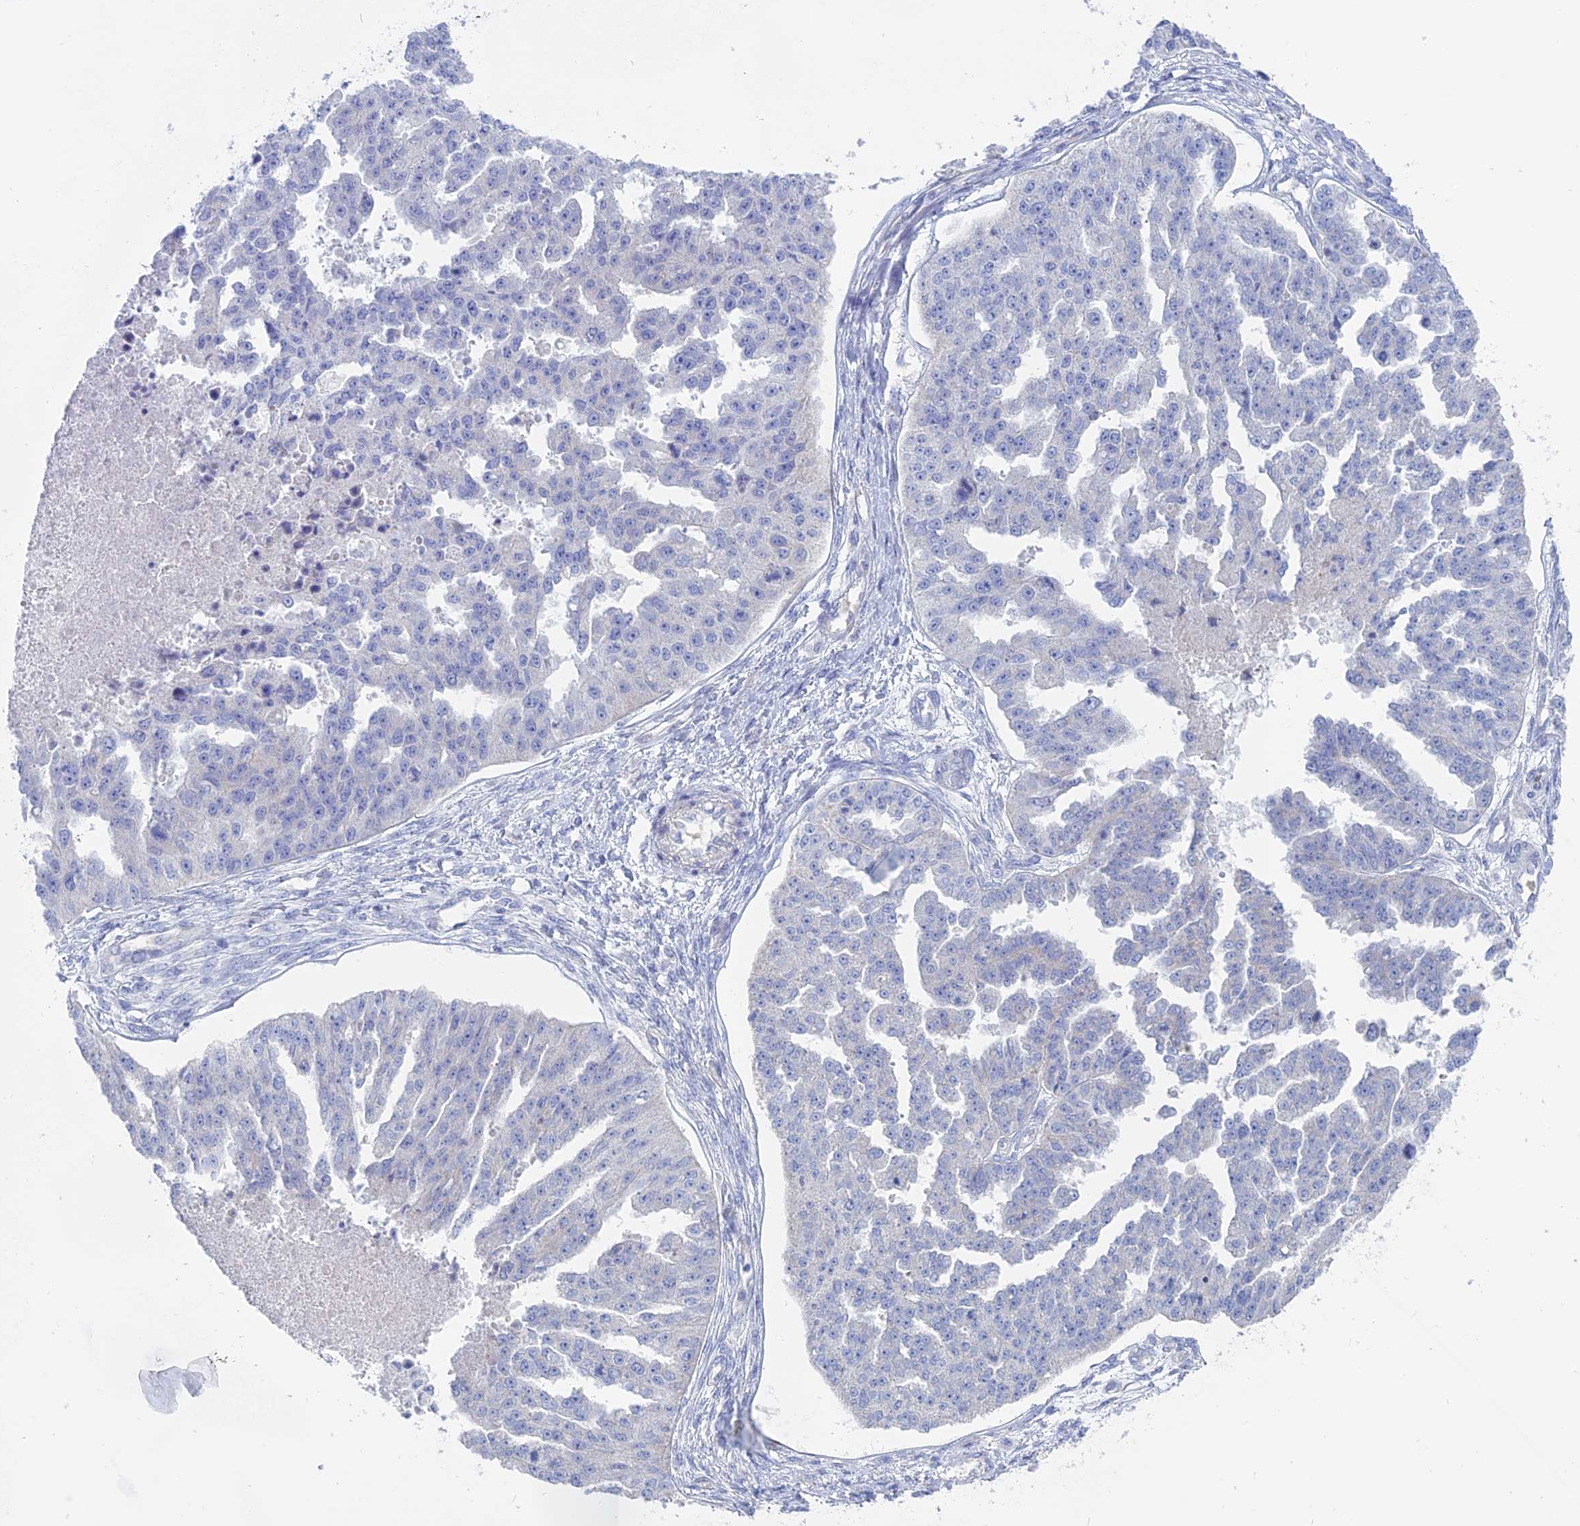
{"staining": {"intensity": "negative", "quantity": "none", "location": "none"}, "tissue": "ovarian cancer", "cell_type": "Tumor cells", "image_type": "cancer", "snomed": [{"axis": "morphology", "description": "Cystadenocarcinoma, serous, NOS"}, {"axis": "topography", "description": "Ovary"}], "caption": "Serous cystadenocarcinoma (ovarian) was stained to show a protein in brown. There is no significant positivity in tumor cells.", "gene": "TBC1D30", "patient": {"sex": "female", "age": 58}}